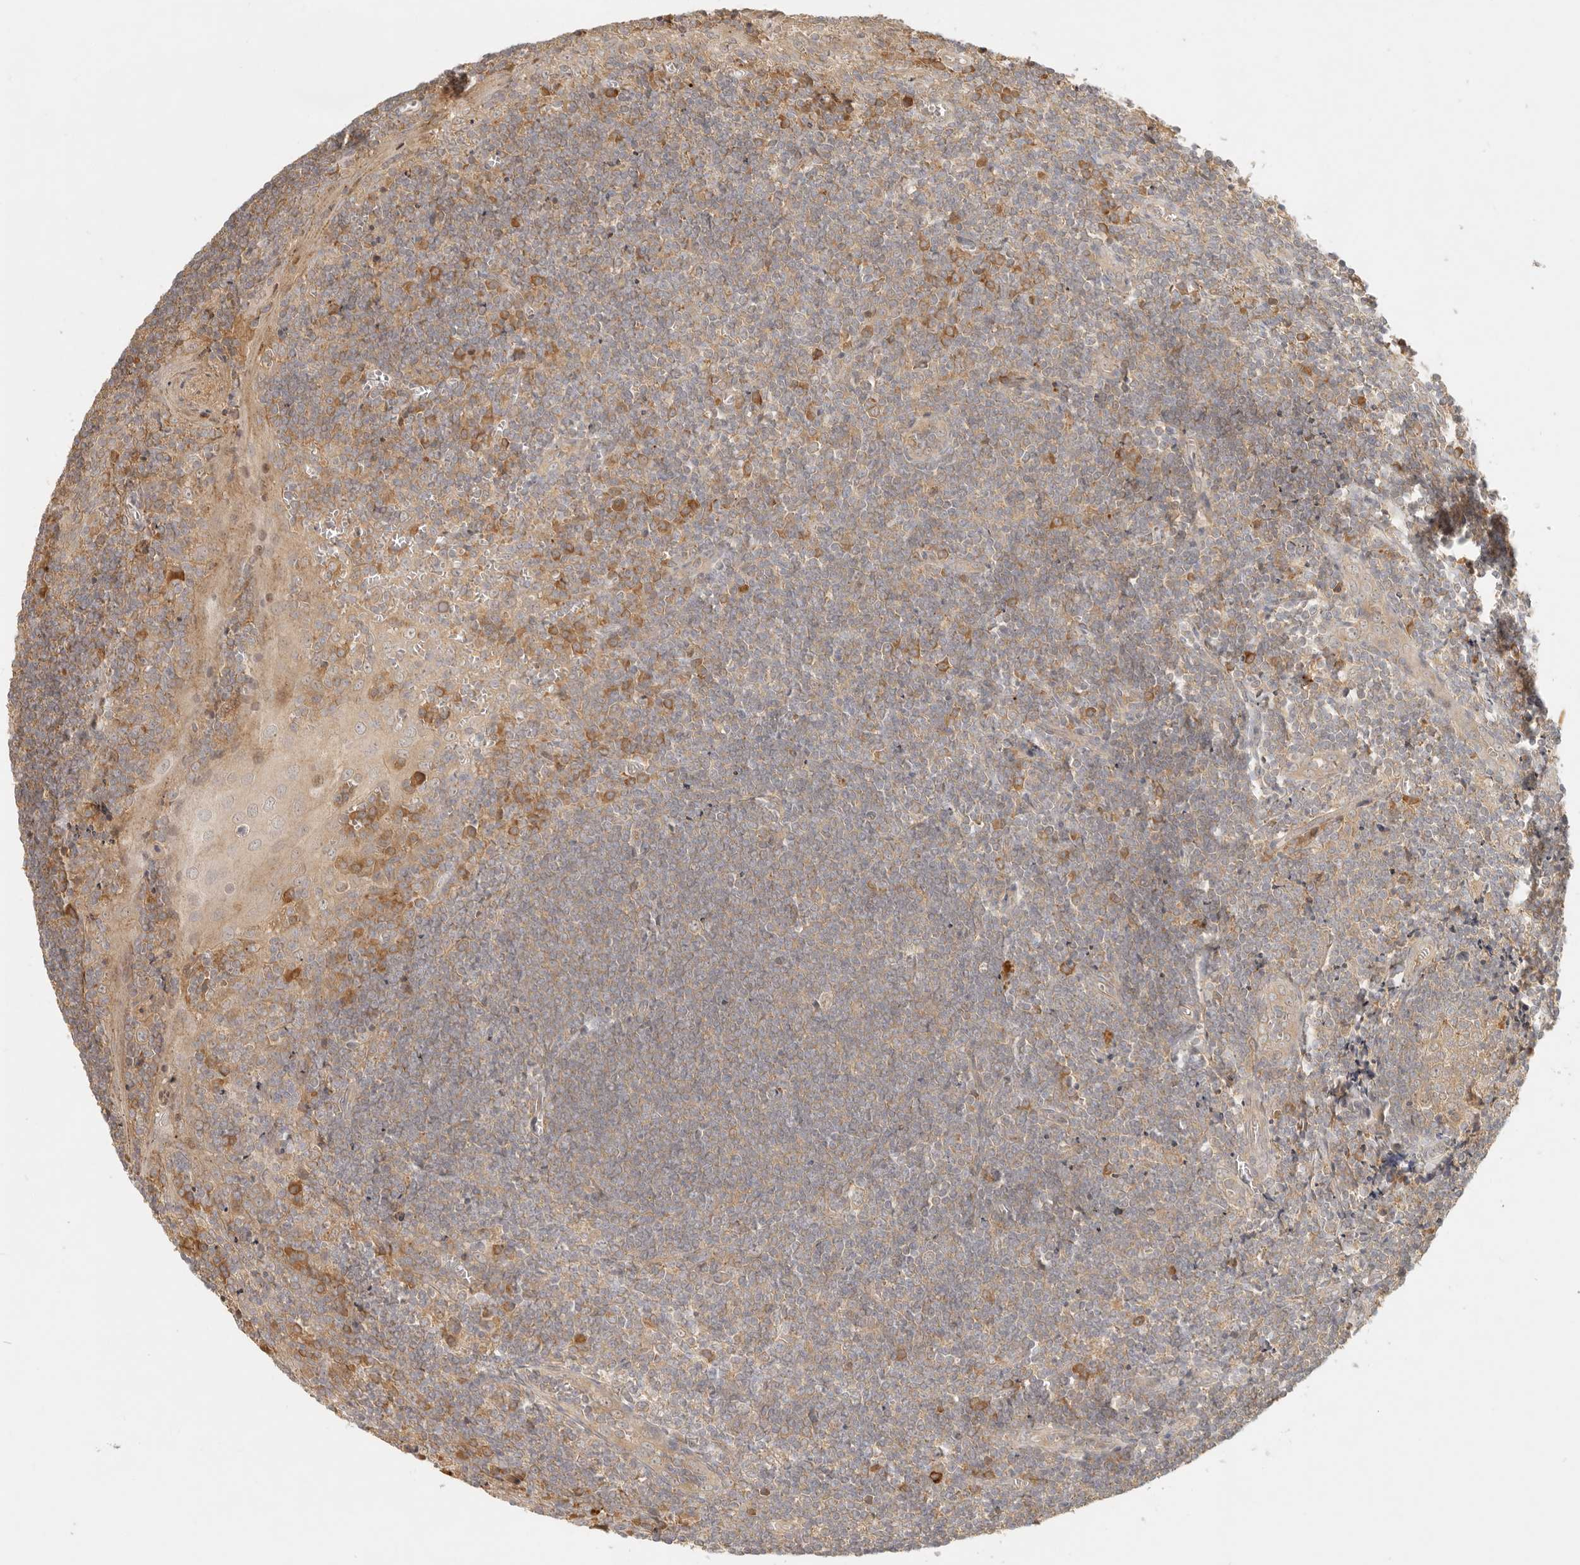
{"staining": {"intensity": "moderate", "quantity": "25%-75%", "location": "cytoplasmic/membranous"}, "tissue": "tonsil", "cell_type": "Germinal center cells", "image_type": "normal", "snomed": [{"axis": "morphology", "description": "Normal tissue, NOS"}, {"axis": "topography", "description": "Tonsil"}], "caption": "This image reveals IHC staining of benign tonsil, with medium moderate cytoplasmic/membranous expression in about 25%-75% of germinal center cells.", "gene": "ANKRD61", "patient": {"sex": "male", "age": 27}}